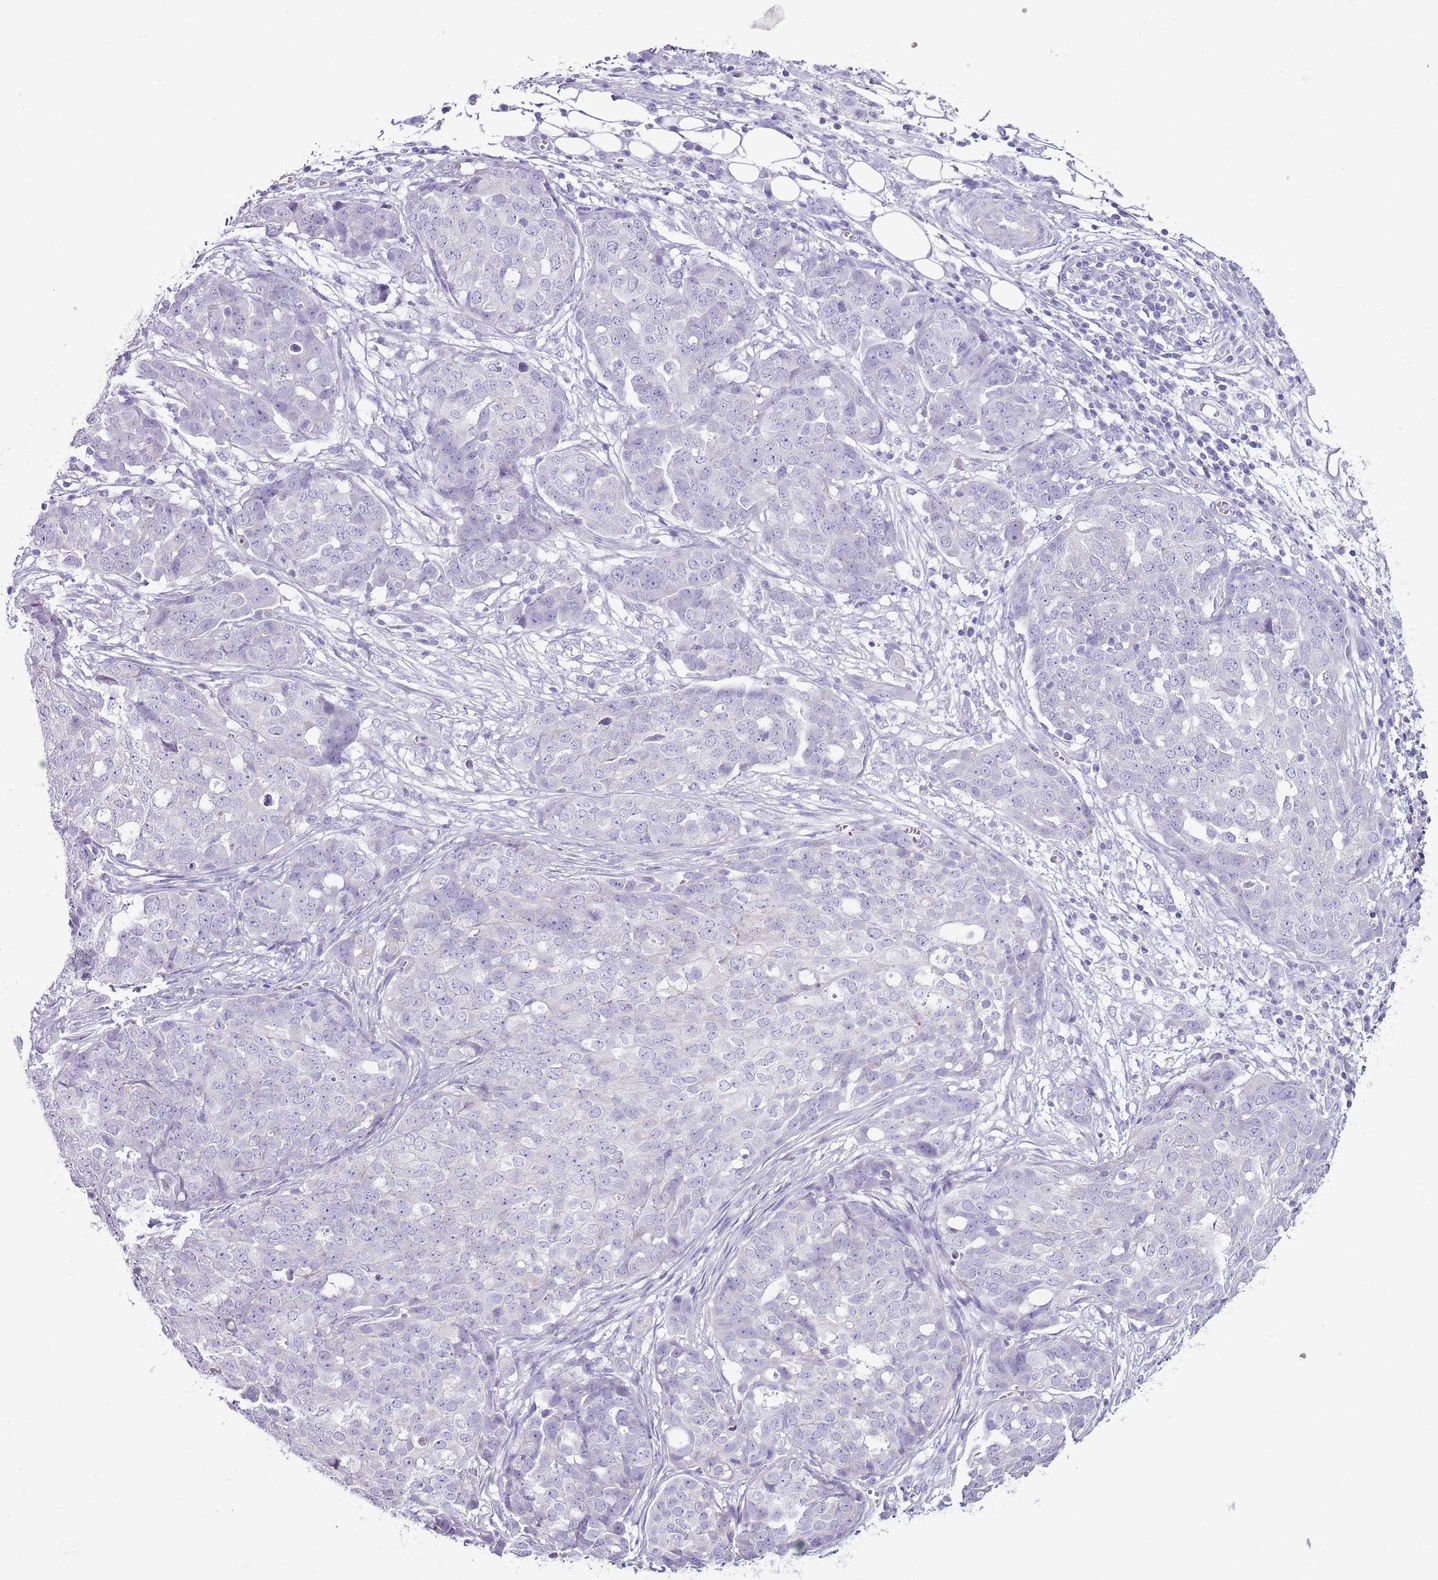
{"staining": {"intensity": "negative", "quantity": "none", "location": "none"}, "tissue": "ovarian cancer", "cell_type": "Tumor cells", "image_type": "cancer", "snomed": [{"axis": "morphology", "description": "Cystadenocarcinoma, serous, NOS"}, {"axis": "topography", "description": "Soft tissue"}, {"axis": "topography", "description": "Ovary"}], "caption": "IHC micrograph of neoplastic tissue: human ovarian serous cystadenocarcinoma stained with DAB (3,3'-diaminobenzidine) shows no significant protein staining in tumor cells. (DAB IHC visualized using brightfield microscopy, high magnification).", "gene": "SLC23A1", "patient": {"sex": "female", "age": 57}}